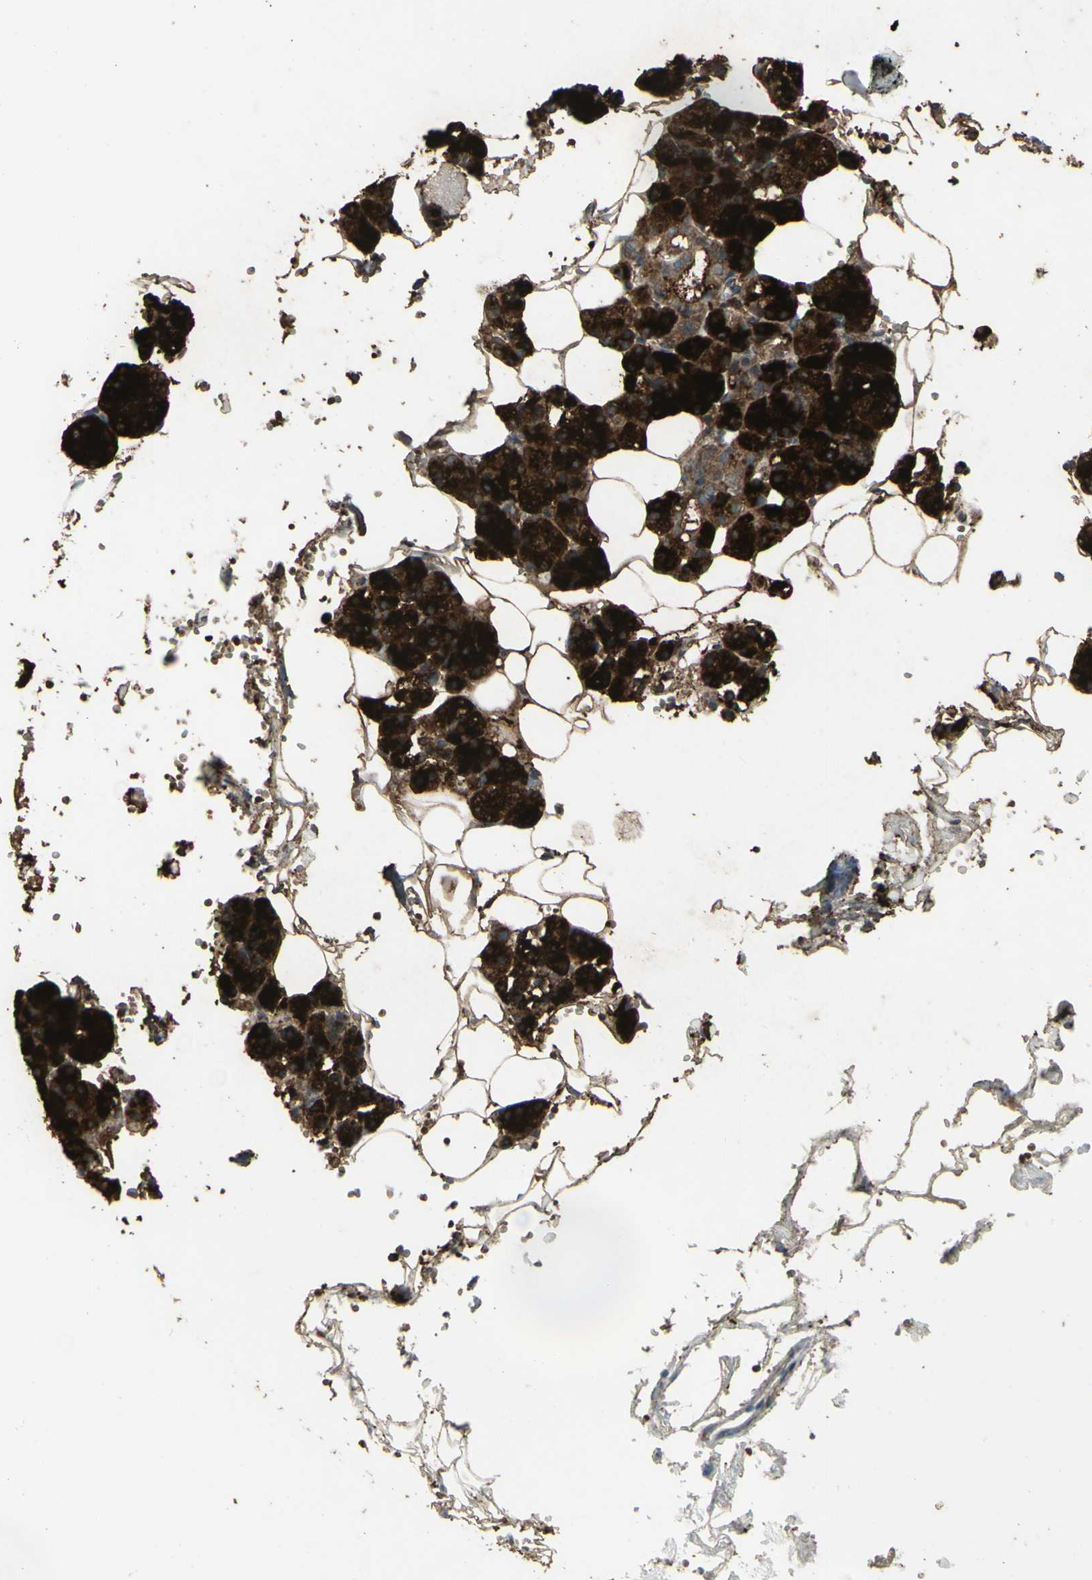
{"staining": {"intensity": "strong", "quantity": ">75%", "location": "cytoplasmic/membranous"}, "tissue": "salivary gland", "cell_type": "Glandular cells", "image_type": "normal", "snomed": [{"axis": "morphology", "description": "Normal tissue, NOS"}, {"axis": "topography", "description": "Salivary gland"}], "caption": "Glandular cells demonstrate high levels of strong cytoplasmic/membranous staining in approximately >75% of cells in unremarkable human salivary gland.", "gene": "SHC1", "patient": {"sex": "male", "age": 62}}